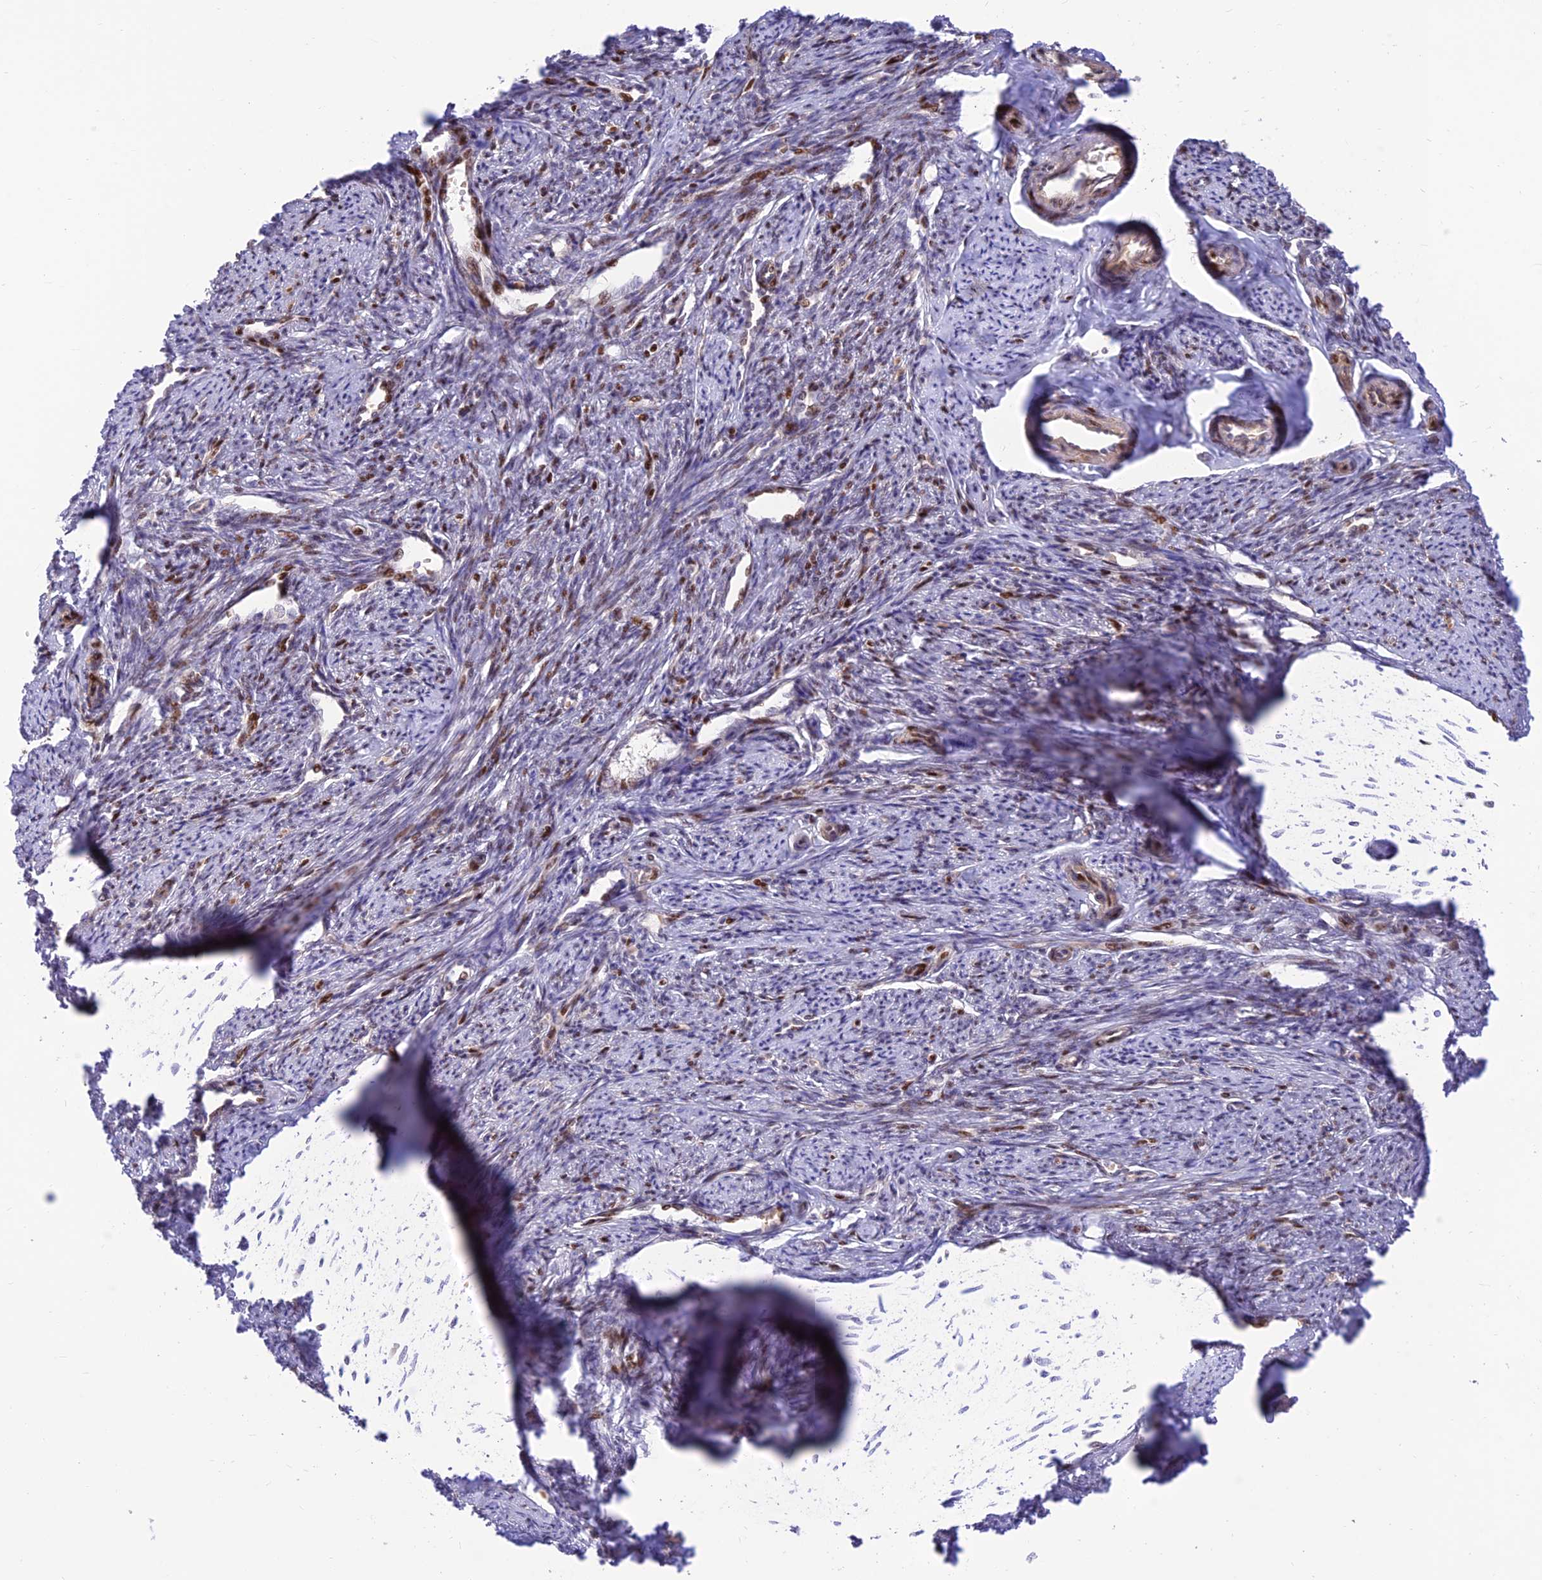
{"staining": {"intensity": "moderate", "quantity": "25%-75%", "location": "cytoplasmic/membranous,nuclear"}, "tissue": "smooth muscle", "cell_type": "Smooth muscle cells", "image_type": "normal", "snomed": [{"axis": "morphology", "description": "Normal tissue, NOS"}, {"axis": "topography", "description": "Smooth muscle"}, {"axis": "topography", "description": "Uterus"}], "caption": "The image exhibits immunohistochemical staining of benign smooth muscle. There is moderate cytoplasmic/membranous,nuclear expression is identified in approximately 25%-75% of smooth muscle cells. Nuclei are stained in blue.", "gene": "FAM186B", "patient": {"sex": "female", "age": 59}}